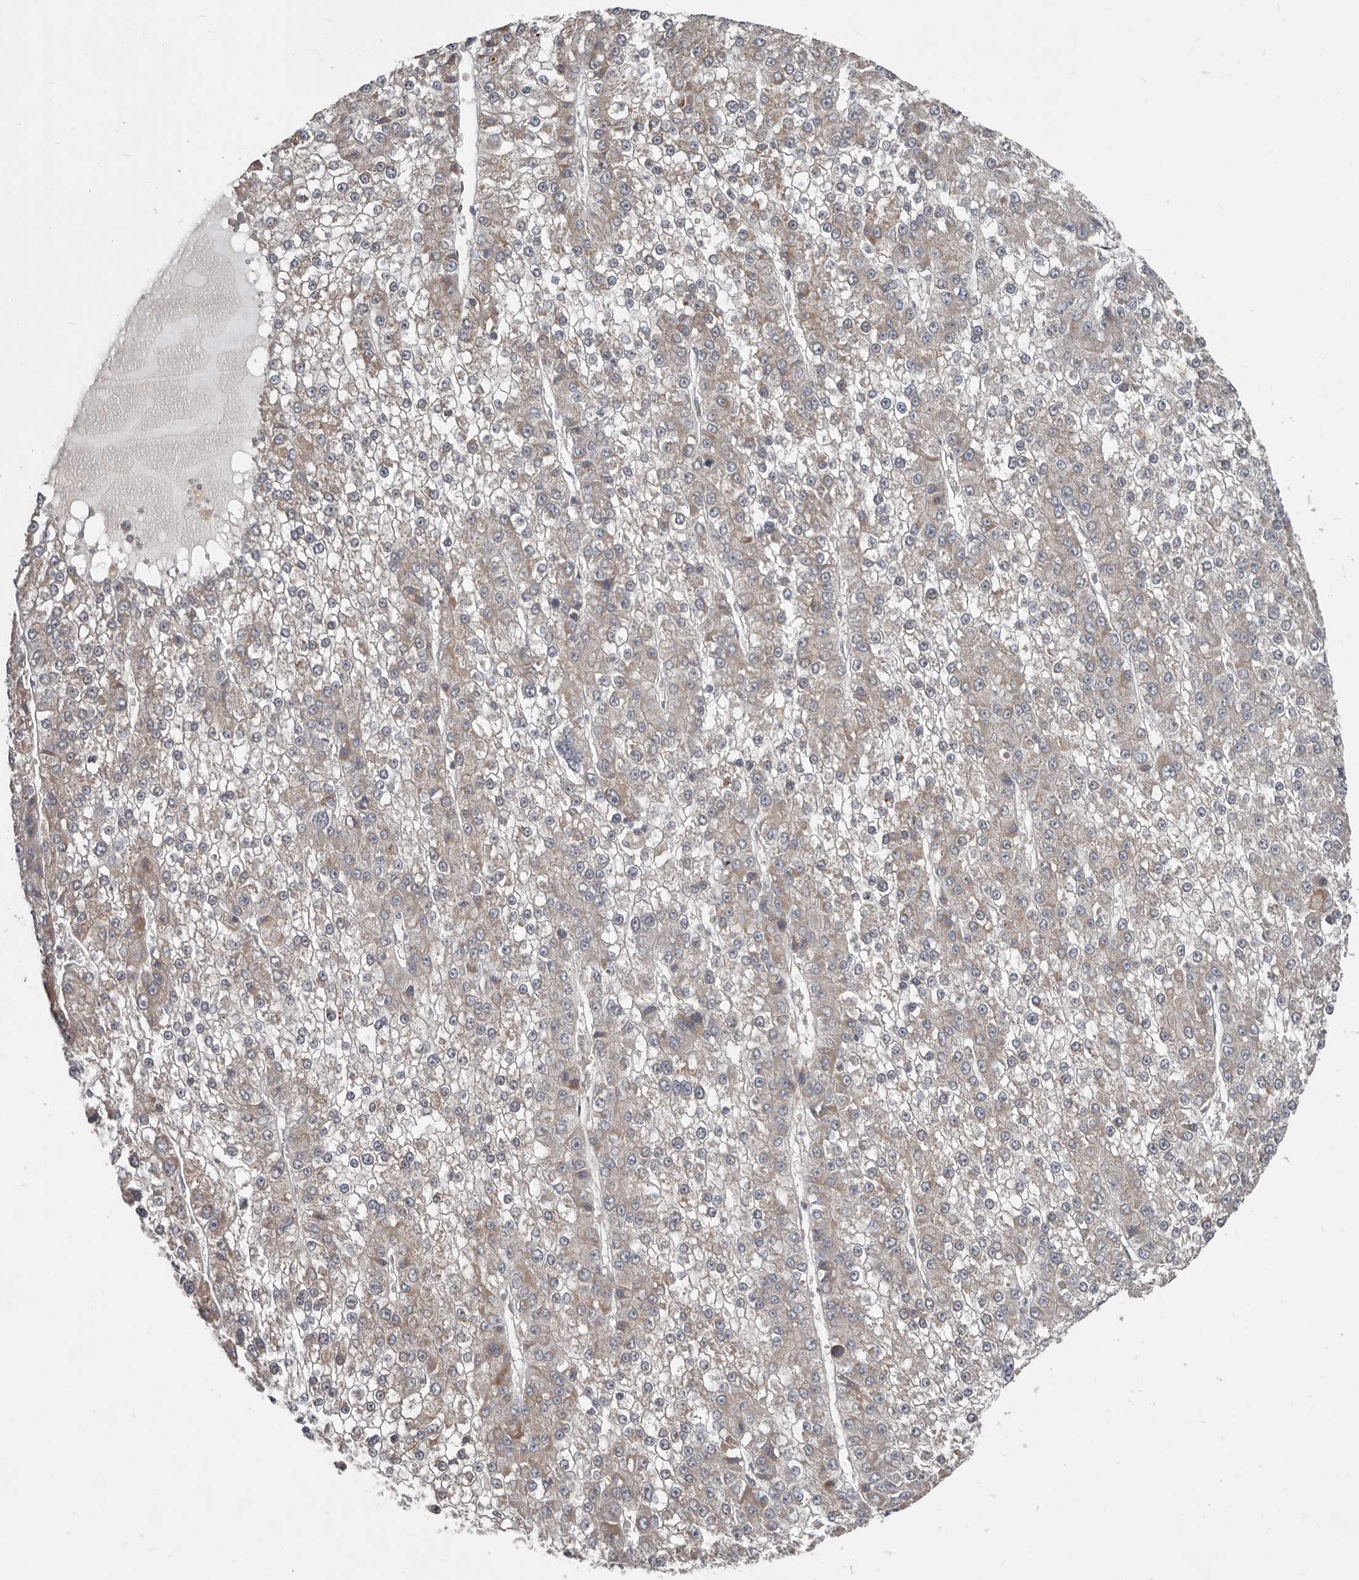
{"staining": {"intensity": "weak", "quantity": "25%-75%", "location": "cytoplasmic/membranous"}, "tissue": "liver cancer", "cell_type": "Tumor cells", "image_type": "cancer", "snomed": [{"axis": "morphology", "description": "Carcinoma, Hepatocellular, NOS"}, {"axis": "topography", "description": "Liver"}], "caption": "DAB (3,3'-diaminobenzidine) immunohistochemical staining of hepatocellular carcinoma (liver) demonstrates weak cytoplasmic/membranous protein staining in approximately 25%-75% of tumor cells. The staining is performed using DAB (3,3'-diaminobenzidine) brown chromogen to label protein expression. The nuclei are counter-stained blue using hematoxylin.", "gene": "AKNAD1", "patient": {"sex": "female", "age": 73}}